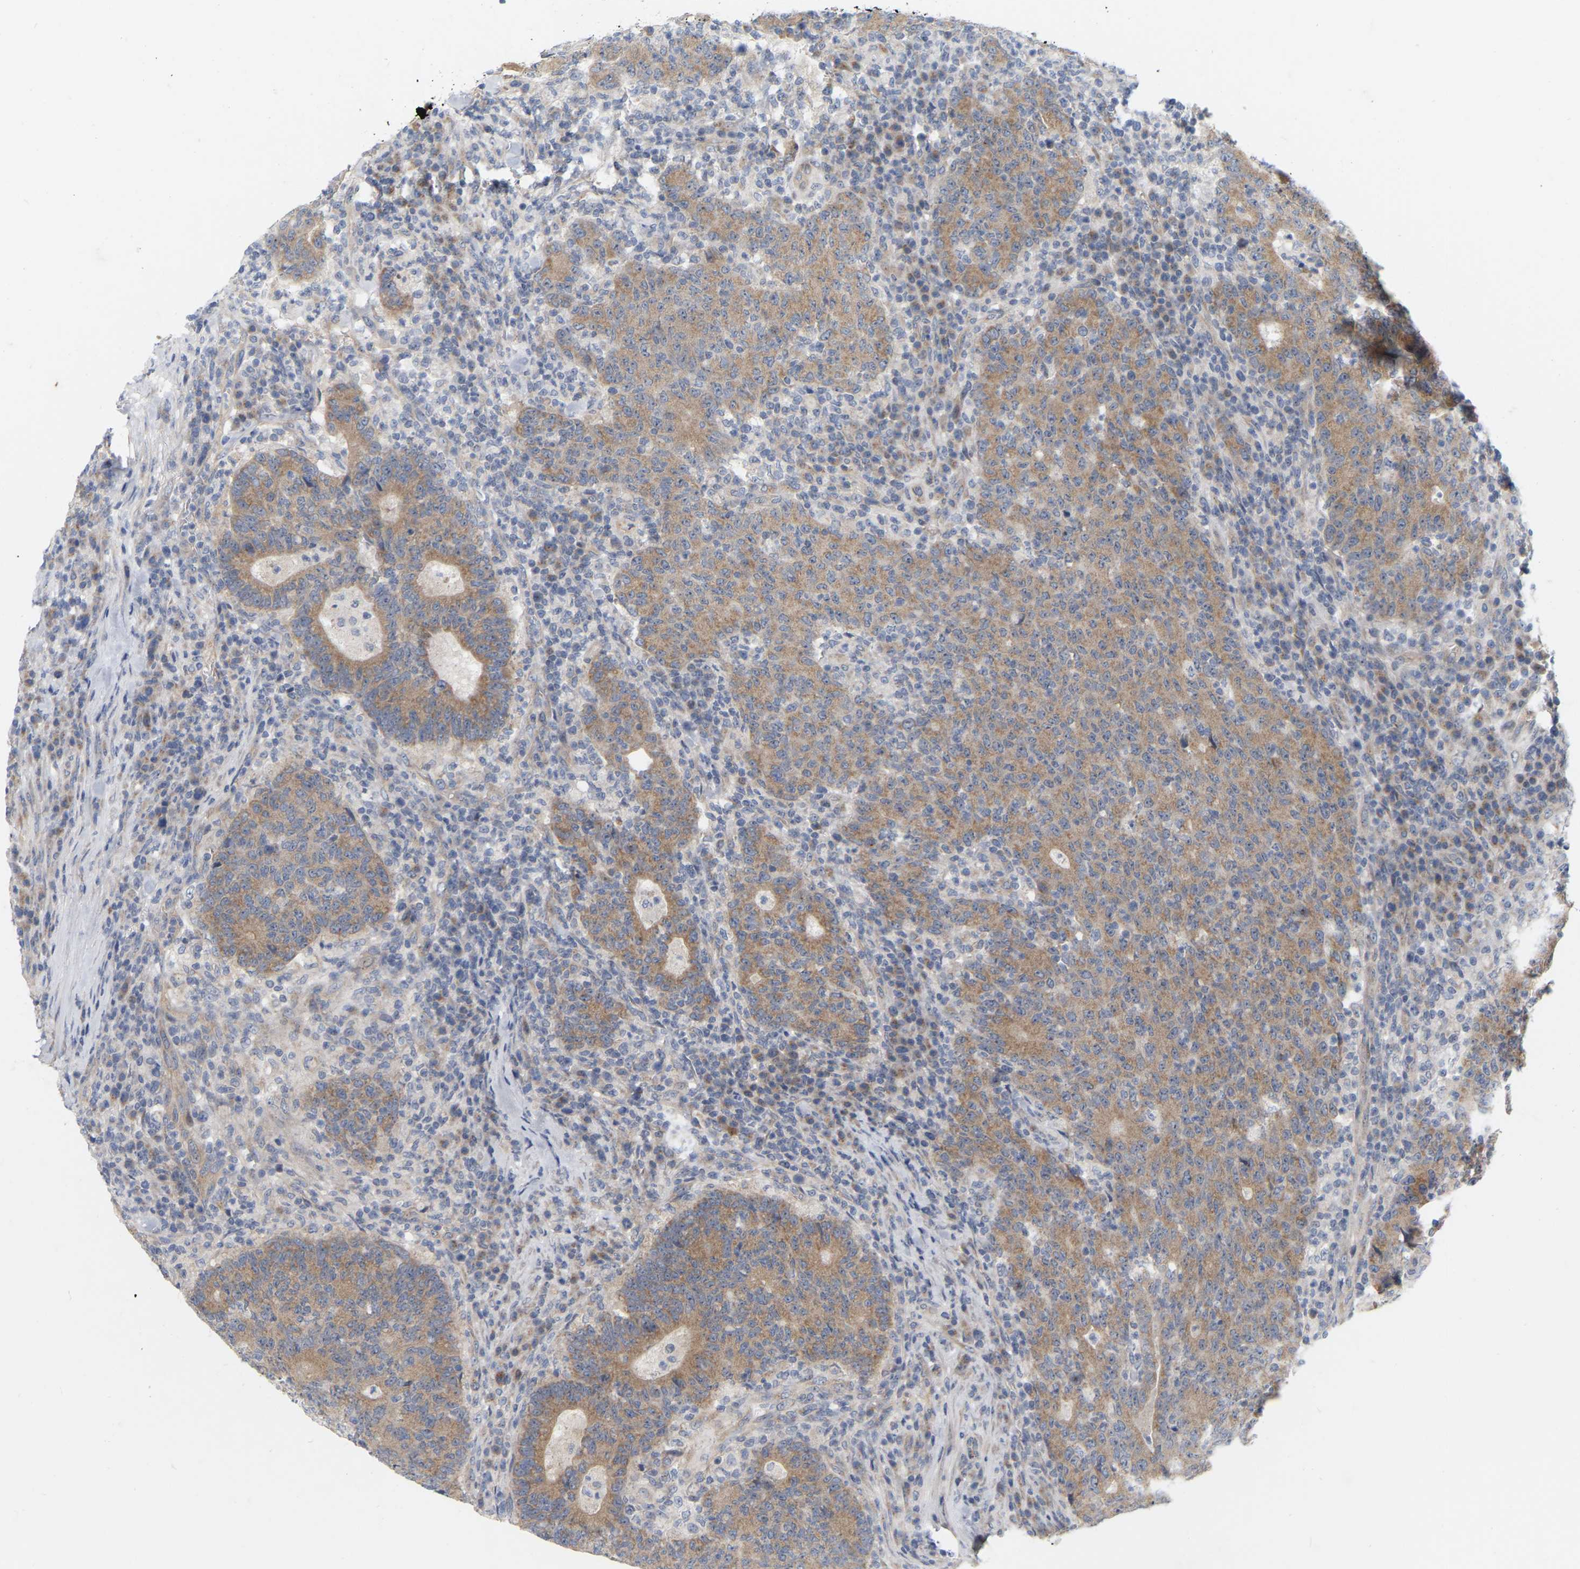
{"staining": {"intensity": "moderate", "quantity": ">75%", "location": "cytoplasmic/membranous"}, "tissue": "colorectal cancer", "cell_type": "Tumor cells", "image_type": "cancer", "snomed": [{"axis": "morphology", "description": "Adenocarcinoma, NOS"}, {"axis": "topography", "description": "Colon"}], "caption": "This is an image of IHC staining of adenocarcinoma (colorectal), which shows moderate staining in the cytoplasmic/membranous of tumor cells.", "gene": "MINDY4", "patient": {"sex": "female", "age": 75}}